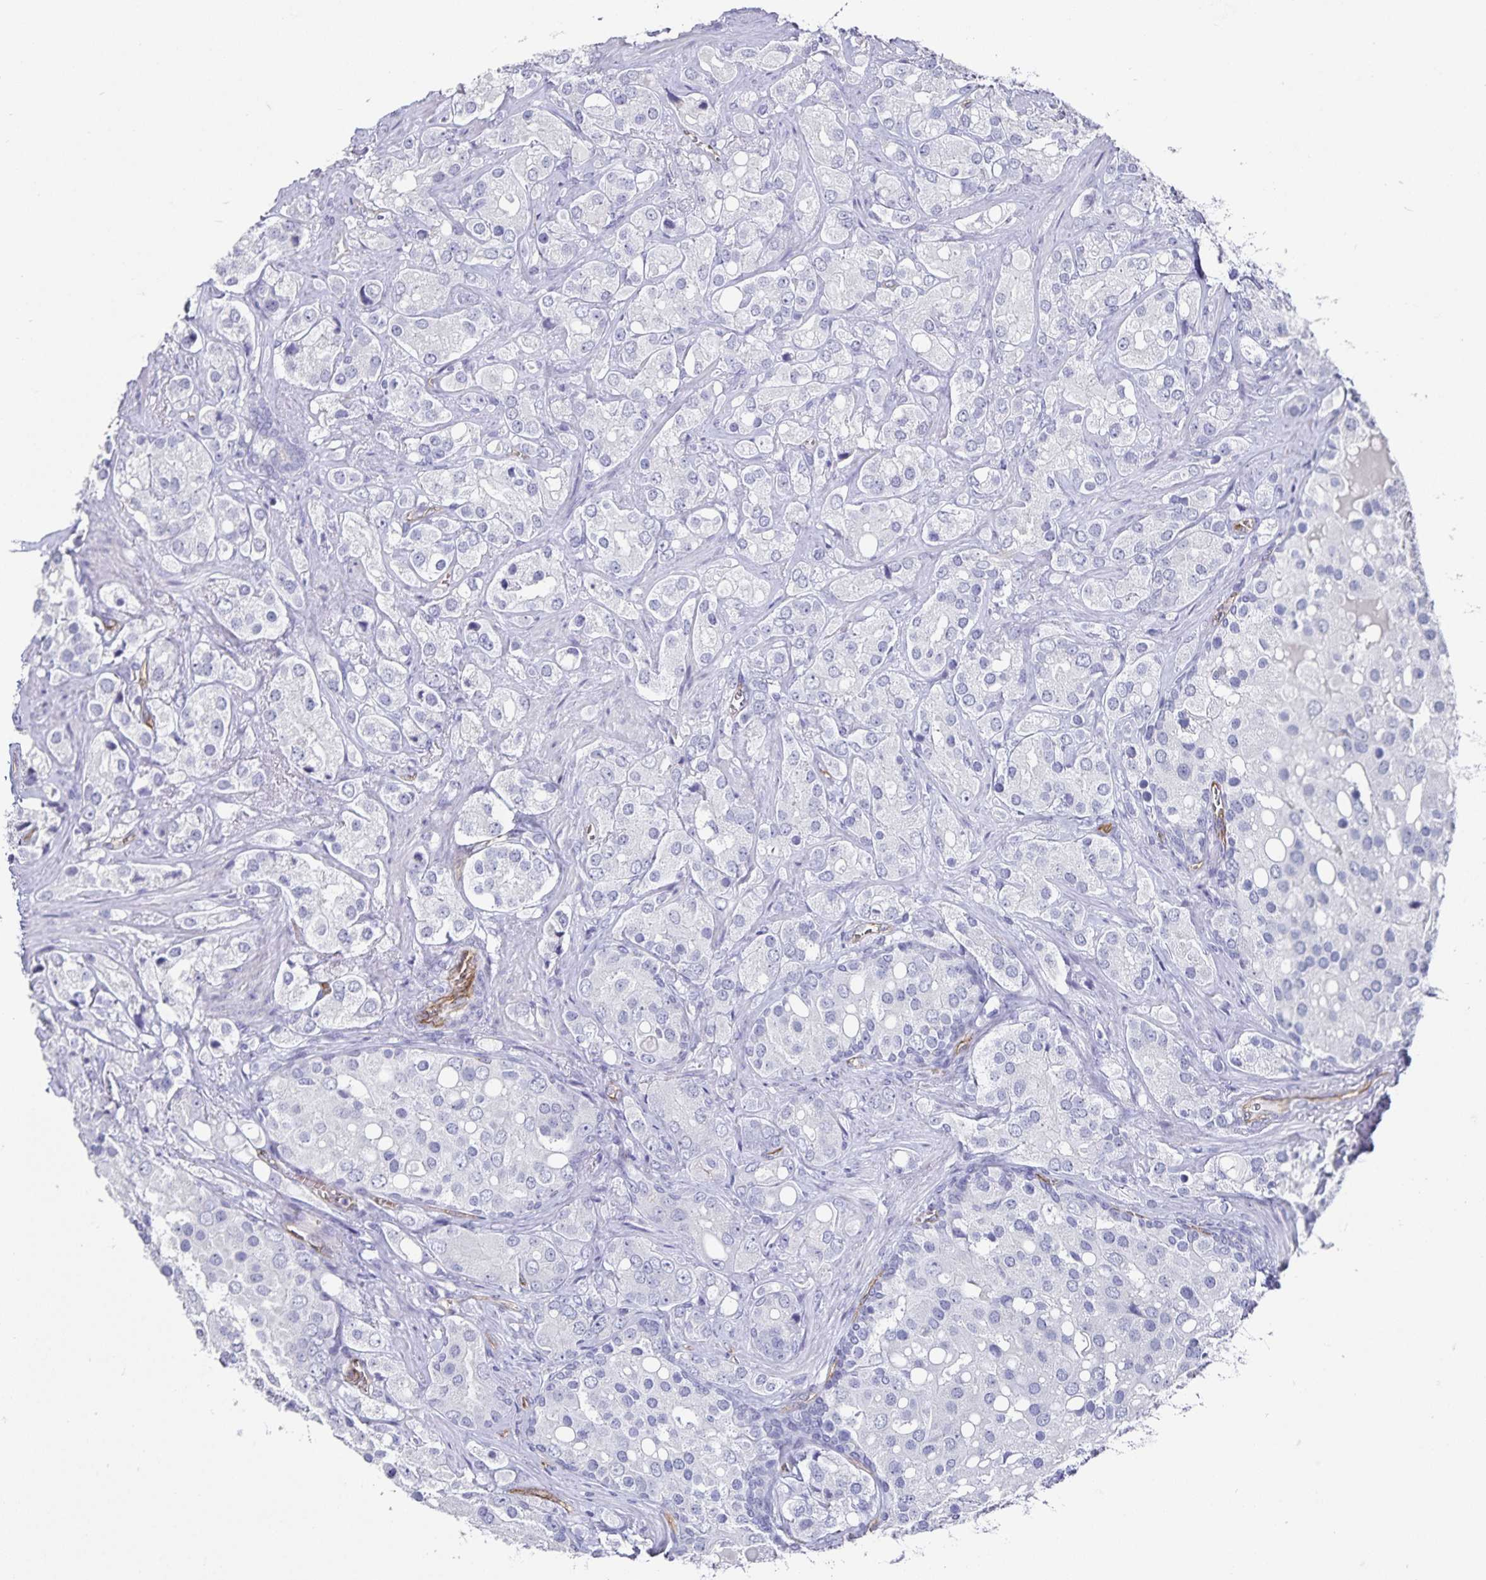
{"staining": {"intensity": "negative", "quantity": "none", "location": "none"}, "tissue": "prostate cancer", "cell_type": "Tumor cells", "image_type": "cancer", "snomed": [{"axis": "morphology", "description": "Adenocarcinoma, High grade"}, {"axis": "topography", "description": "Prostate"}], "caption": "Prostate high-grade adenocarcinoma was stained to show a protein in brown. There is no significant expression in tumor cells.", "gene": "PODXL", "patient": {"sex": "male", "age": 67}}